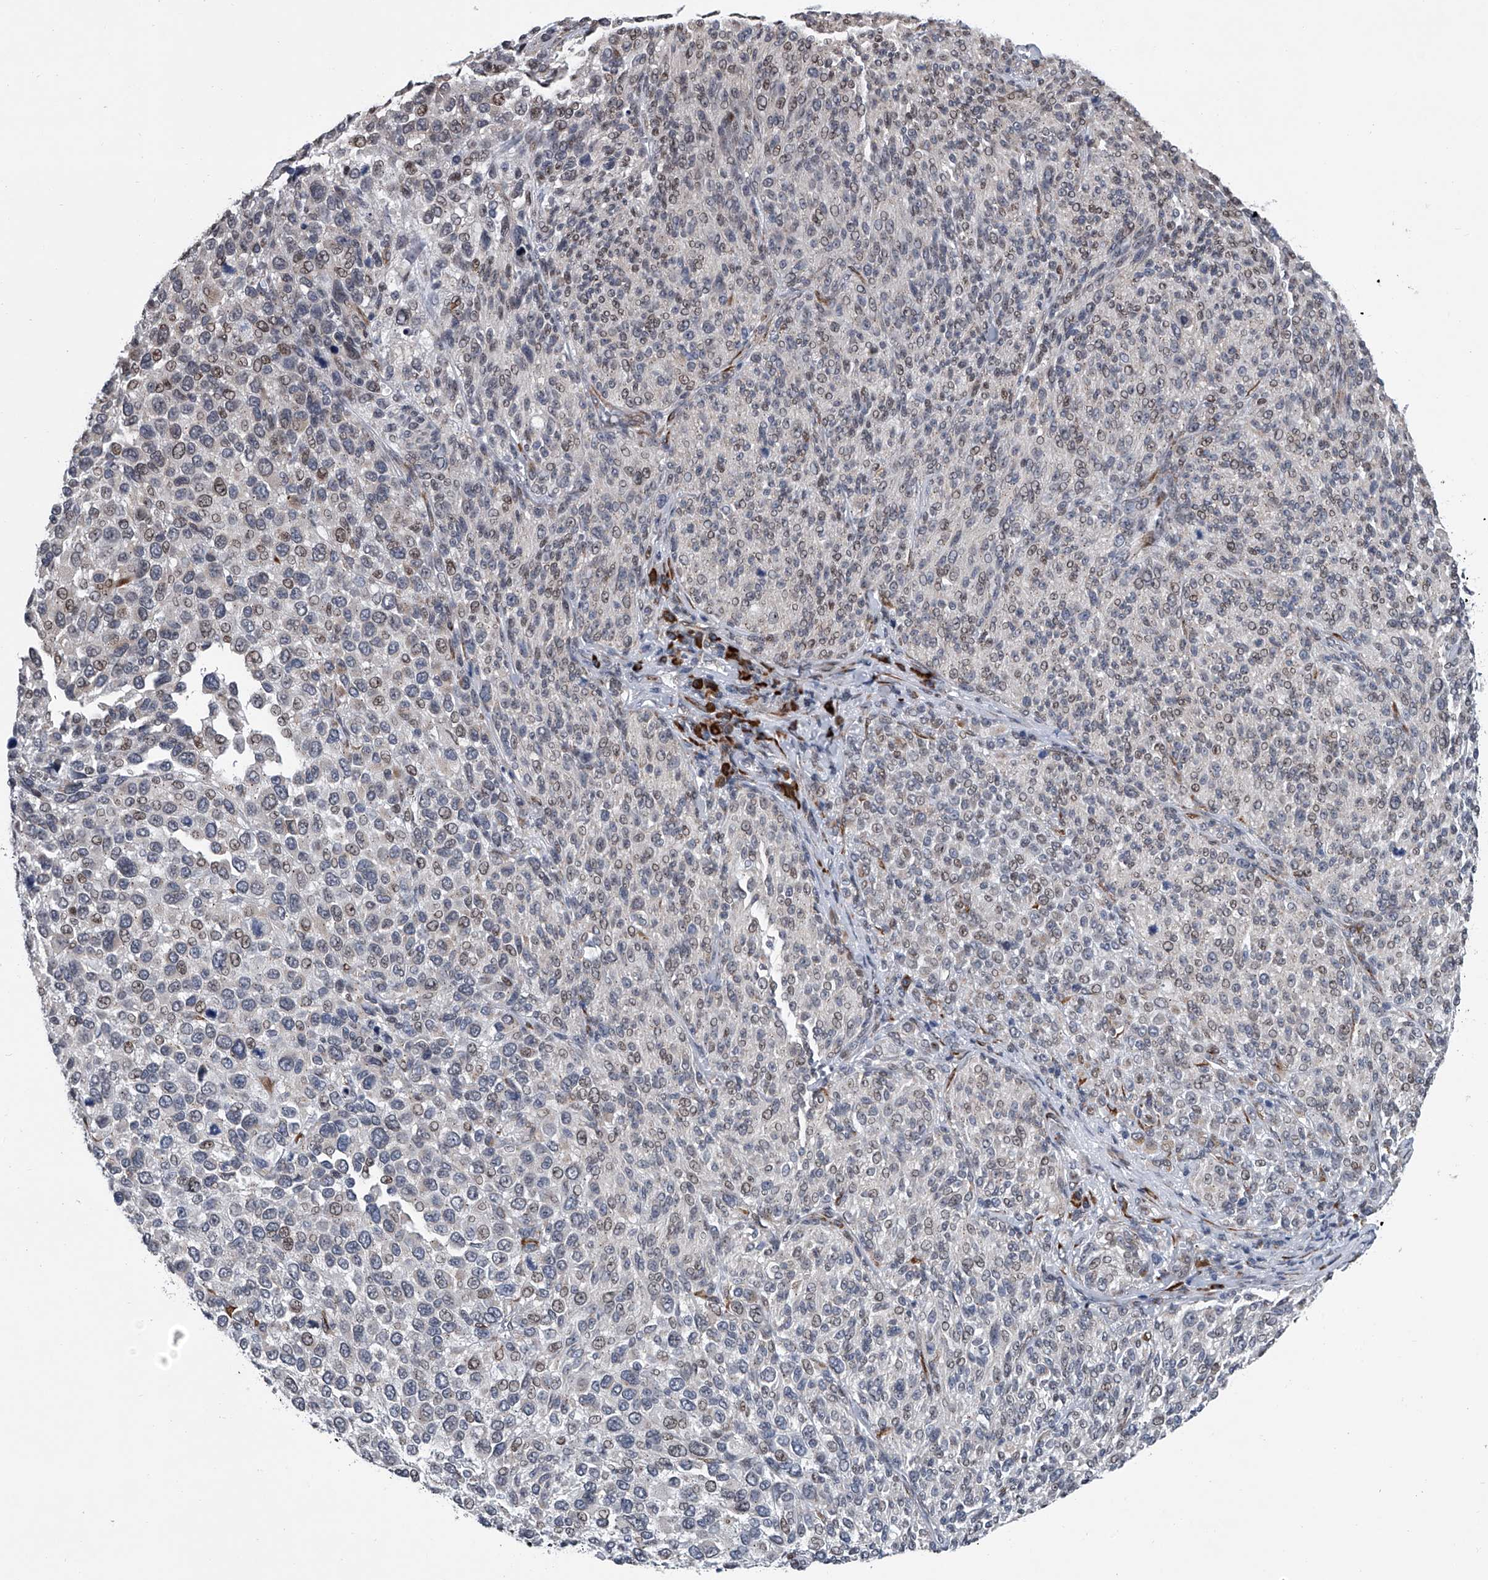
{"staining": {"intensity": "negative", "quantity": "none", "location": "none"}, "tissue": "melanoma", "cell_type": "Tumor cells", "image_type": "cancer", "snomed": [{"axis": "morphology", "description": "Malignant melanoma, NOS"}, {"axis": "topography", "description": "Skin of trunk"}], "caption": "There is no significant staining in tumor cells of malignant melanoma. The staining was performed using DAB (3,3'-diaminobenzidine) to visualize the protein expression in brown, while the nuclei were stained in blue with hematoxylin (Magnification: 20x).", "gene": "PPP2R5D", "patient": {"sex": "male", "age": 71}}